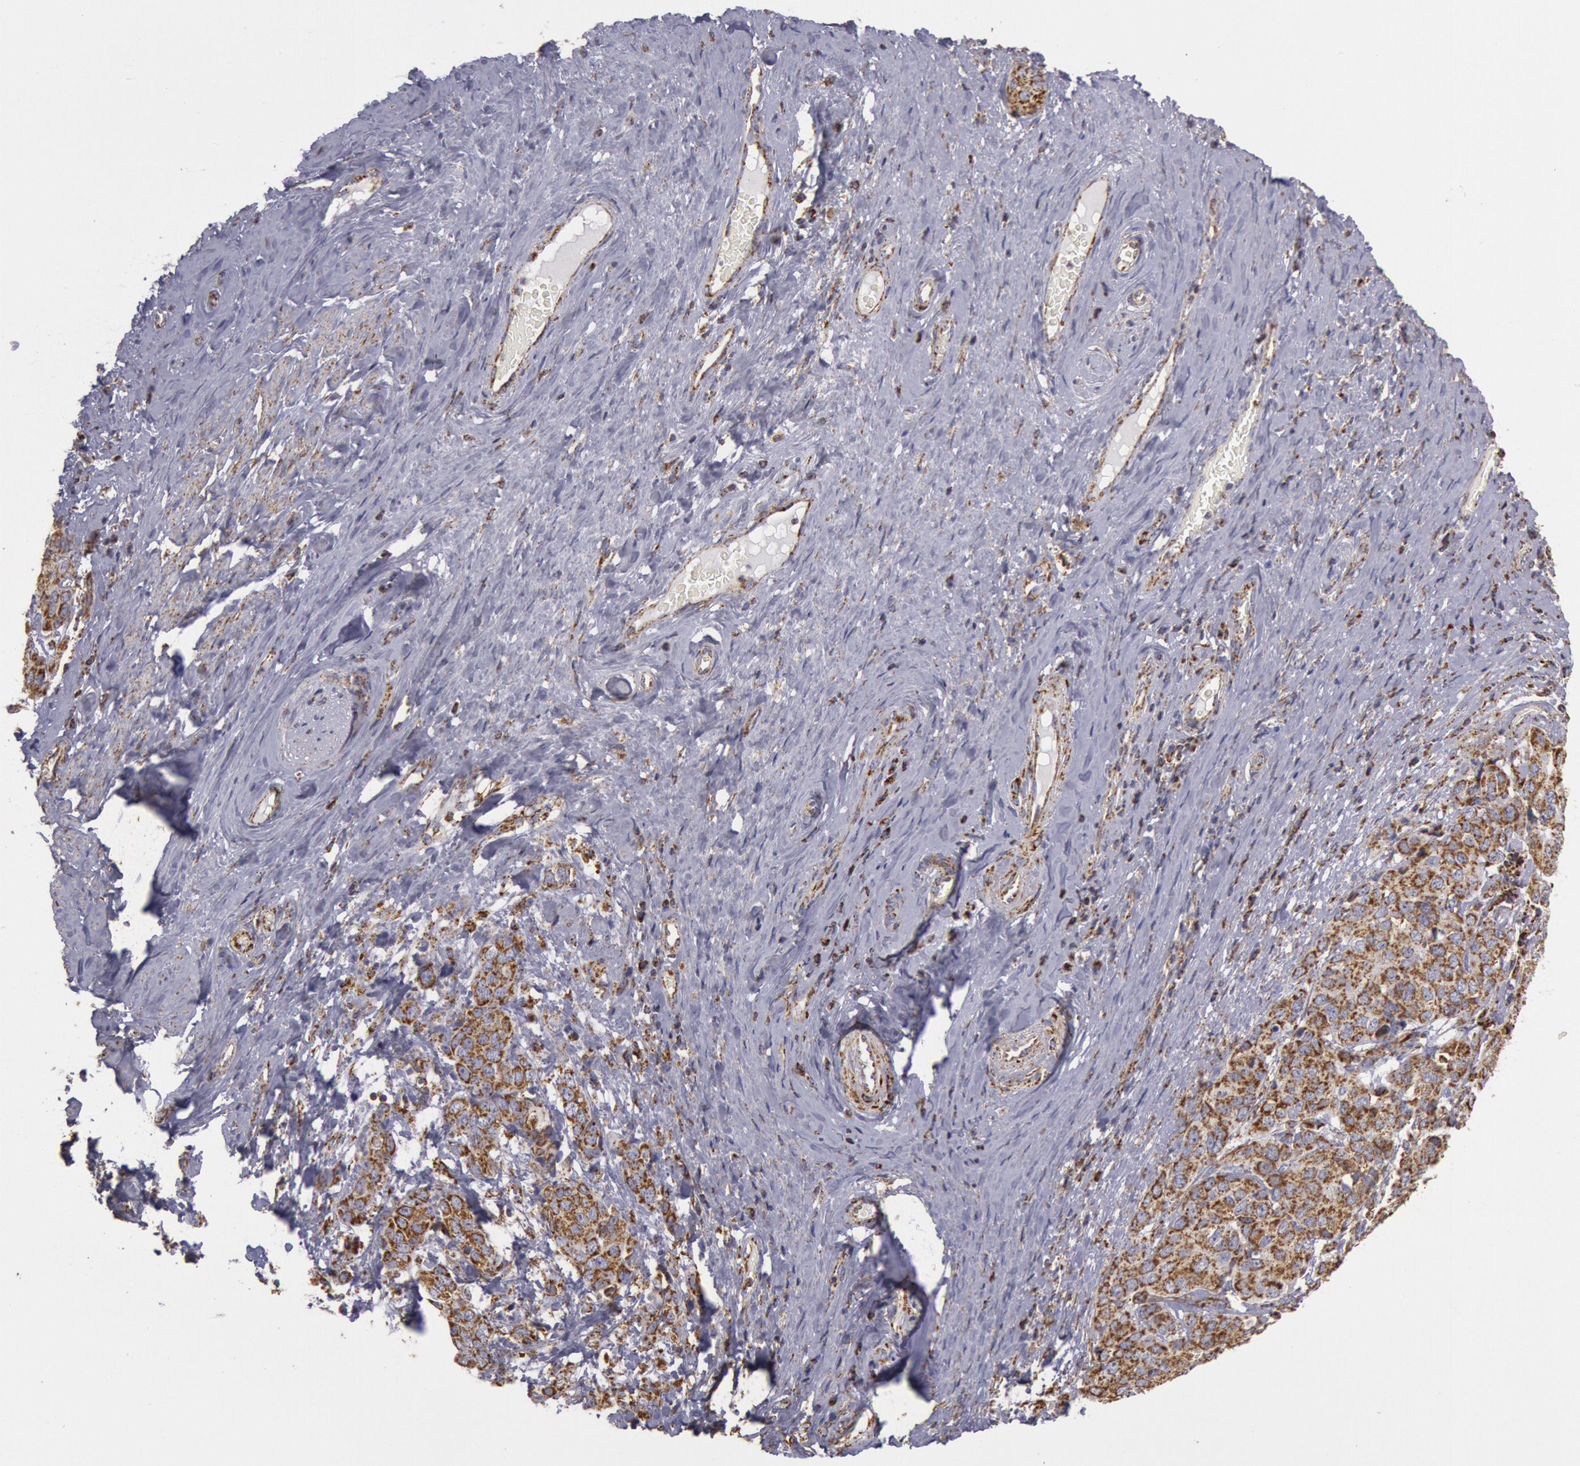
{"staining": {"intensity": "strong", "quantity": ">75%", "location": "cytoplasmic/membranous"}, "tissue": "cervical cancer", "cell_type": "Tumor cells", "image_type": "cancer", "snomed": [{"axis": "morphology", "description": "Squamous cell carcinoma, NOS"}, {"axis": "topography", "description": "Cervix"}], "caption": "Immunohistochemistry of human cervical cancer displays high levels of strong cytoplasmic/membranous staining in approximately >75% of tumor cells.", "gene": "CYC1", "patient": {"sex": "female", "age": 54}}